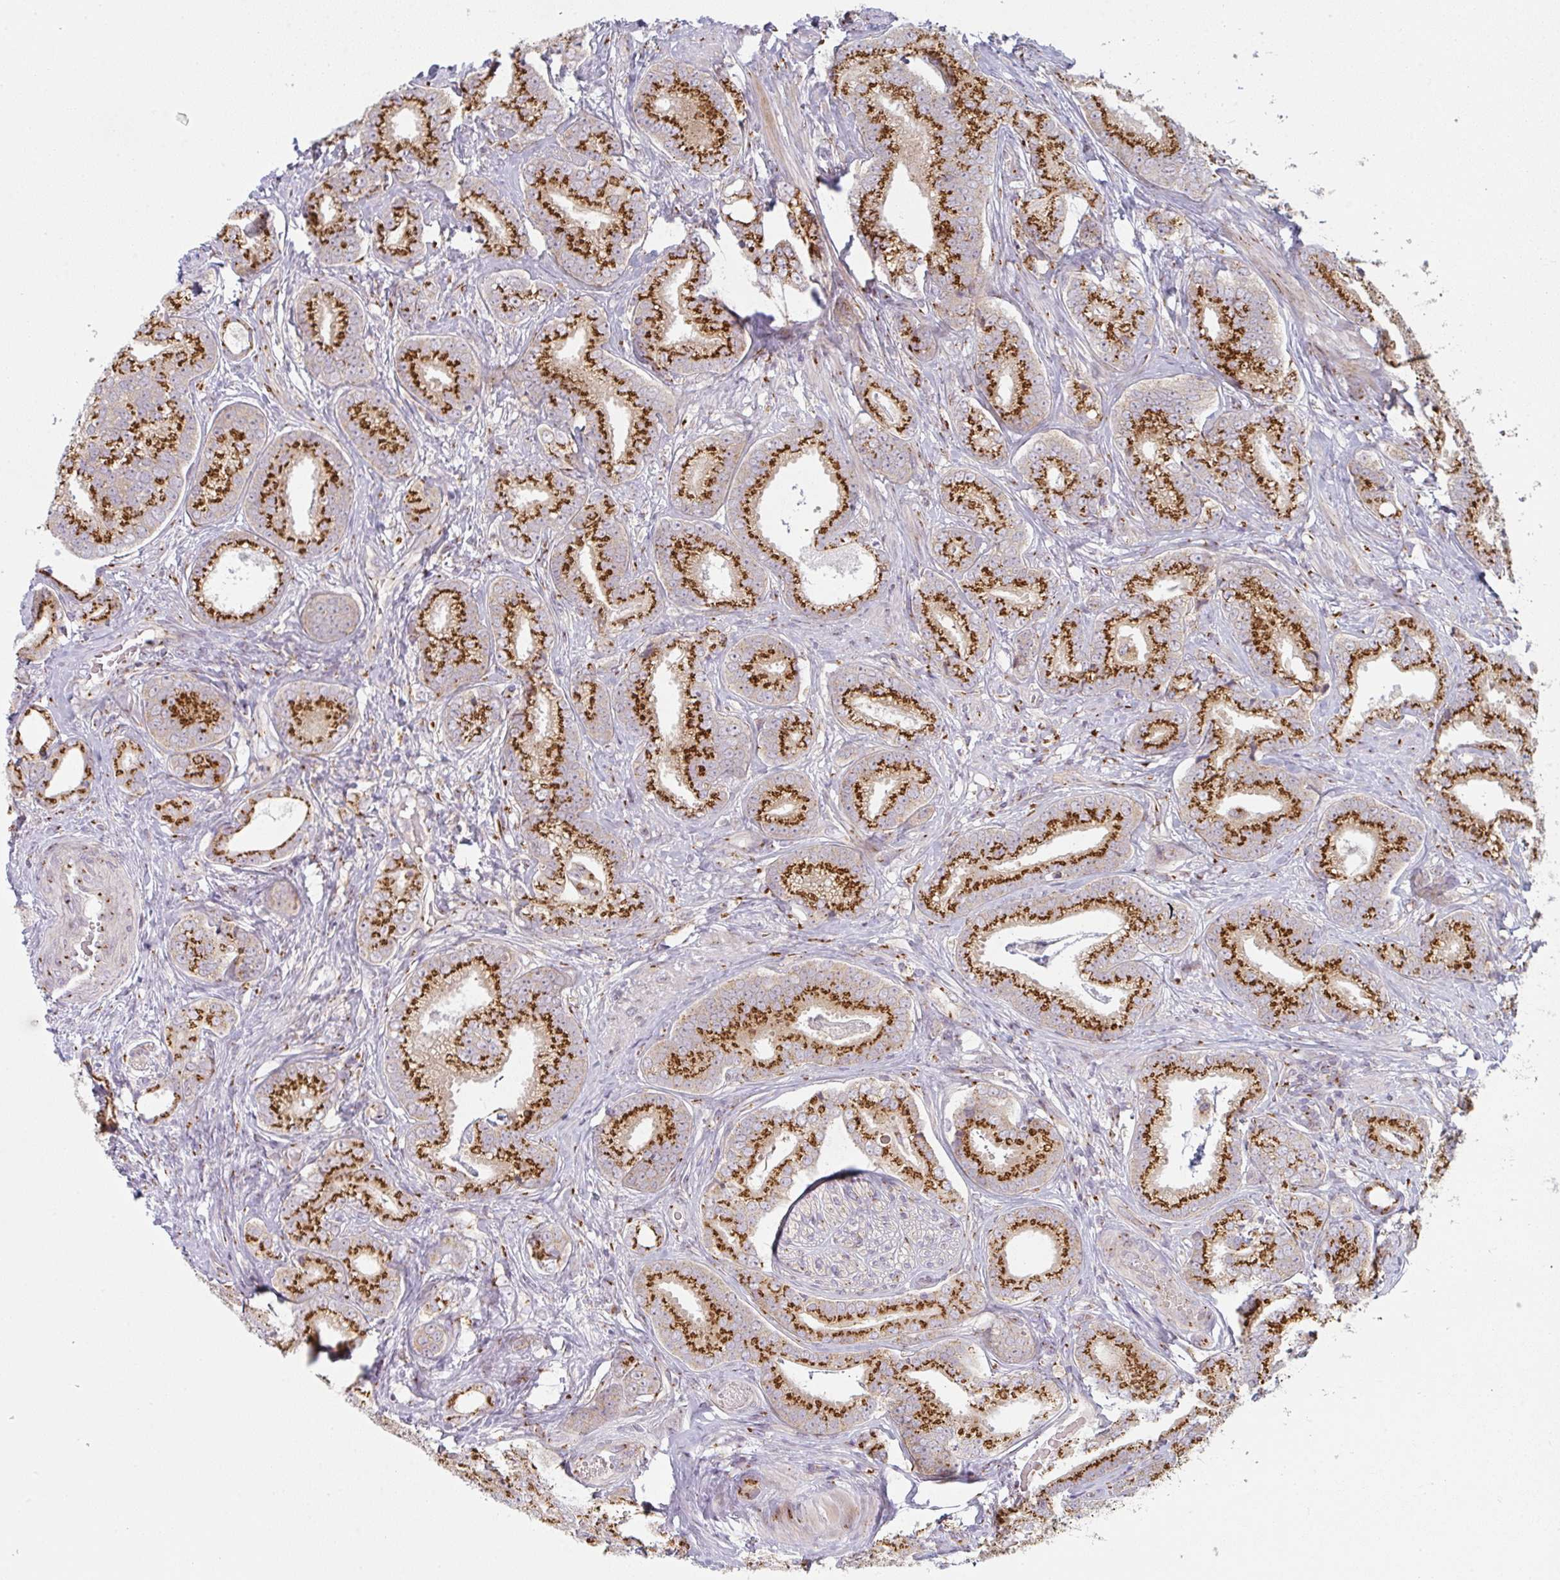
{"staining": {"intensity": "strong", "quantity": ">75%", "location": "cytoplasmic/membranous"}, "tissue": "prostate cancer", "cell_type": "Tumor cells", "image_type": "cancer", "snomed": [{"axis": "morphology", "description": "Adenocarcinoma, Low grade"}, {"axis": "topography", "description": "Prostate"}], "caption": "Brown immunohistochemical staining in prostate cancer (adenocarcinoma (low-grade)) demonstrates strong cytoplasmic/membranous positivity in approximately >75% of tumor cells.", "gene": "GVQW3", "patient": {"sex": "male", "age": 63}}